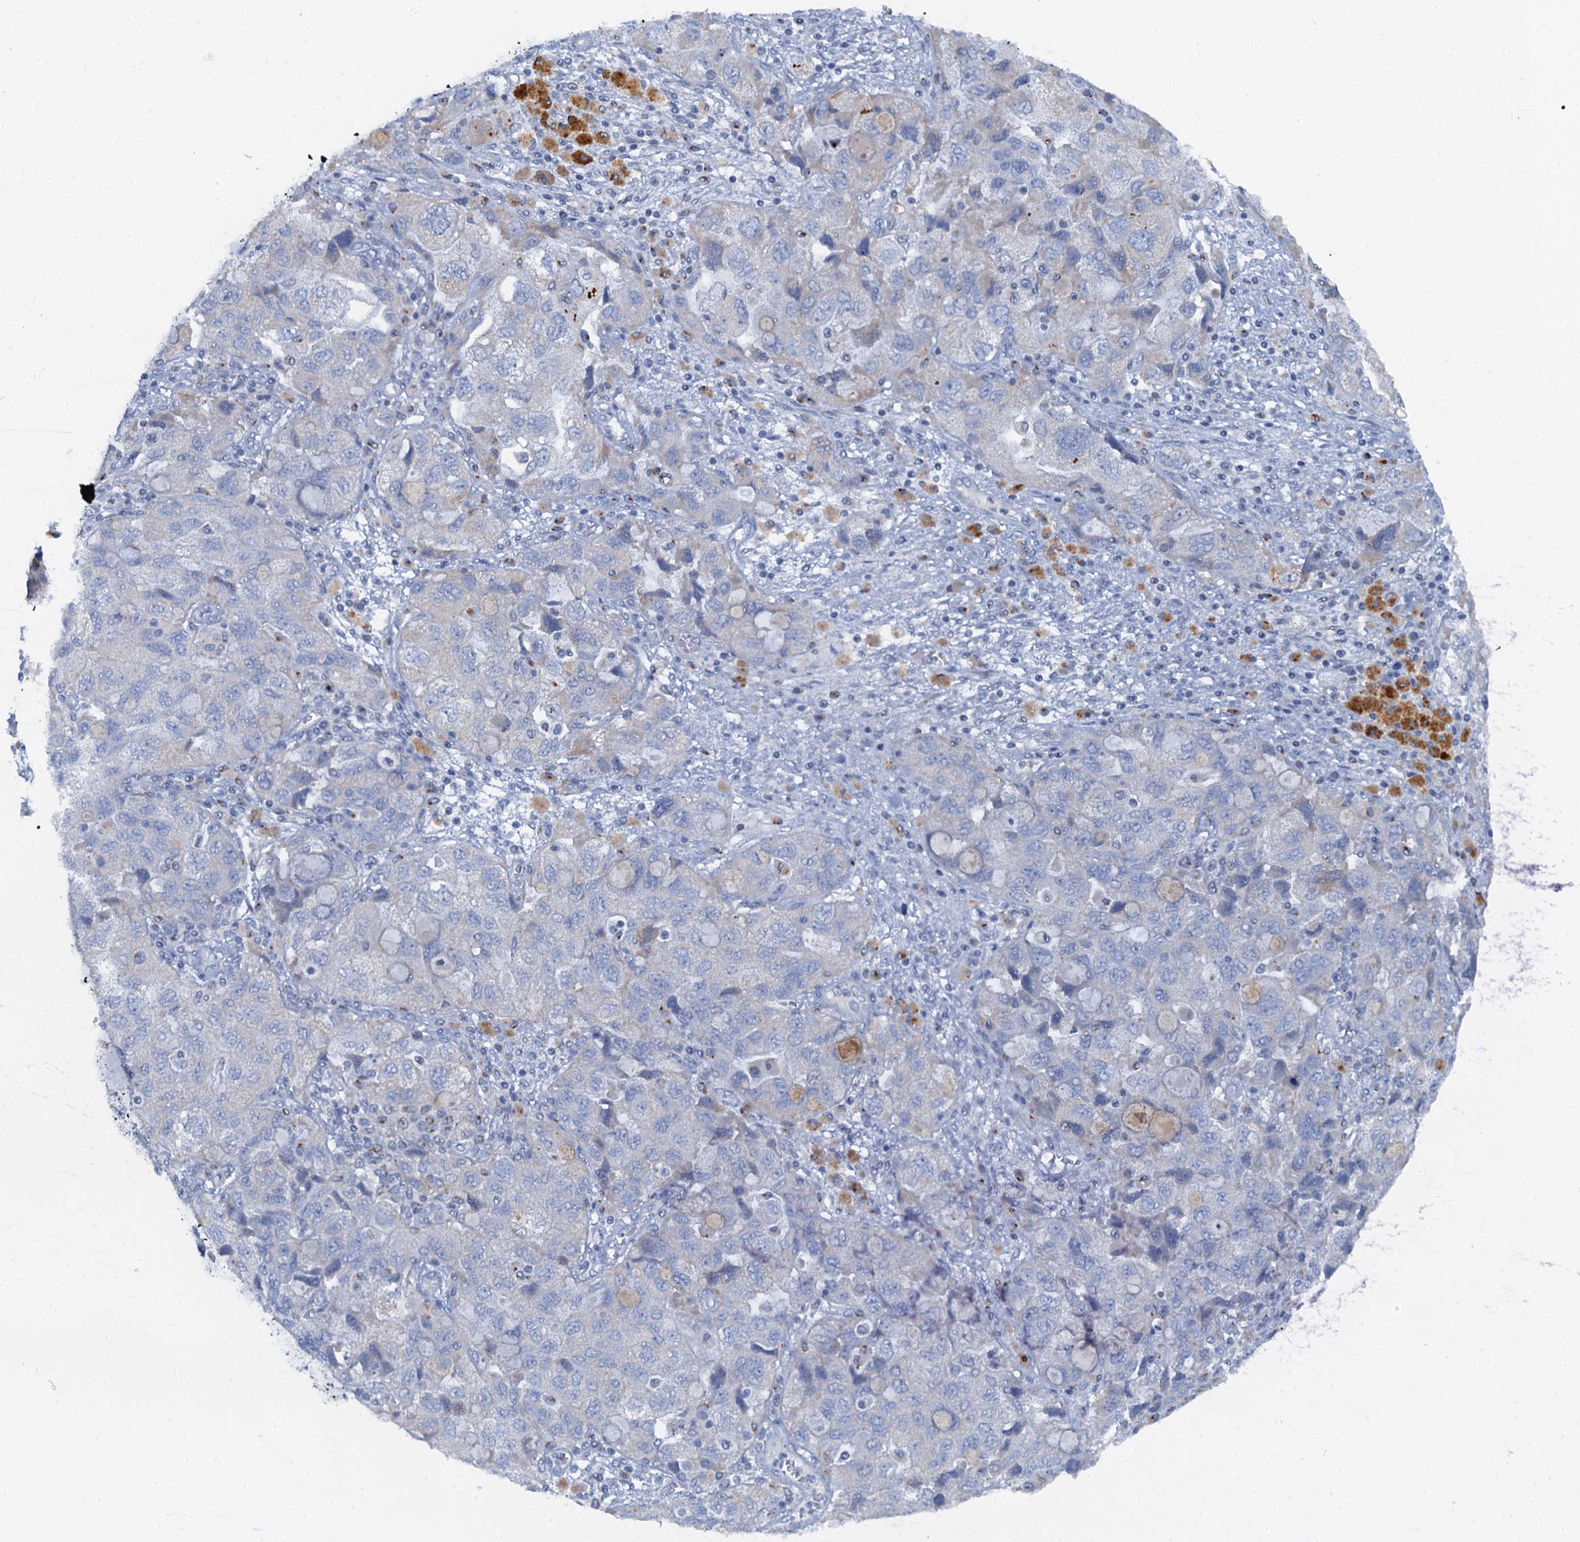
{"staining": {"intensity": "weak", "quantity": "<25%", "location": "cytoplasmic/membranous"}, "tissue": "ovarian cancer", "cell_type": "Tumor cells", "image_type": "cancer", "snomed": [{"axis": "morphology", "description": "Carcinoma, NOS"}, {"axis": "morphology", "description": "Cystadenocarcinoma, serous, NOS"}, {"axis": "topography", "description": "Ovary"}], "caption": "An image of human ovarian cancer is negative for staining in tumor cells.", "gene": "LYPD3", "patient": {"sex": "female", "age": 69}}